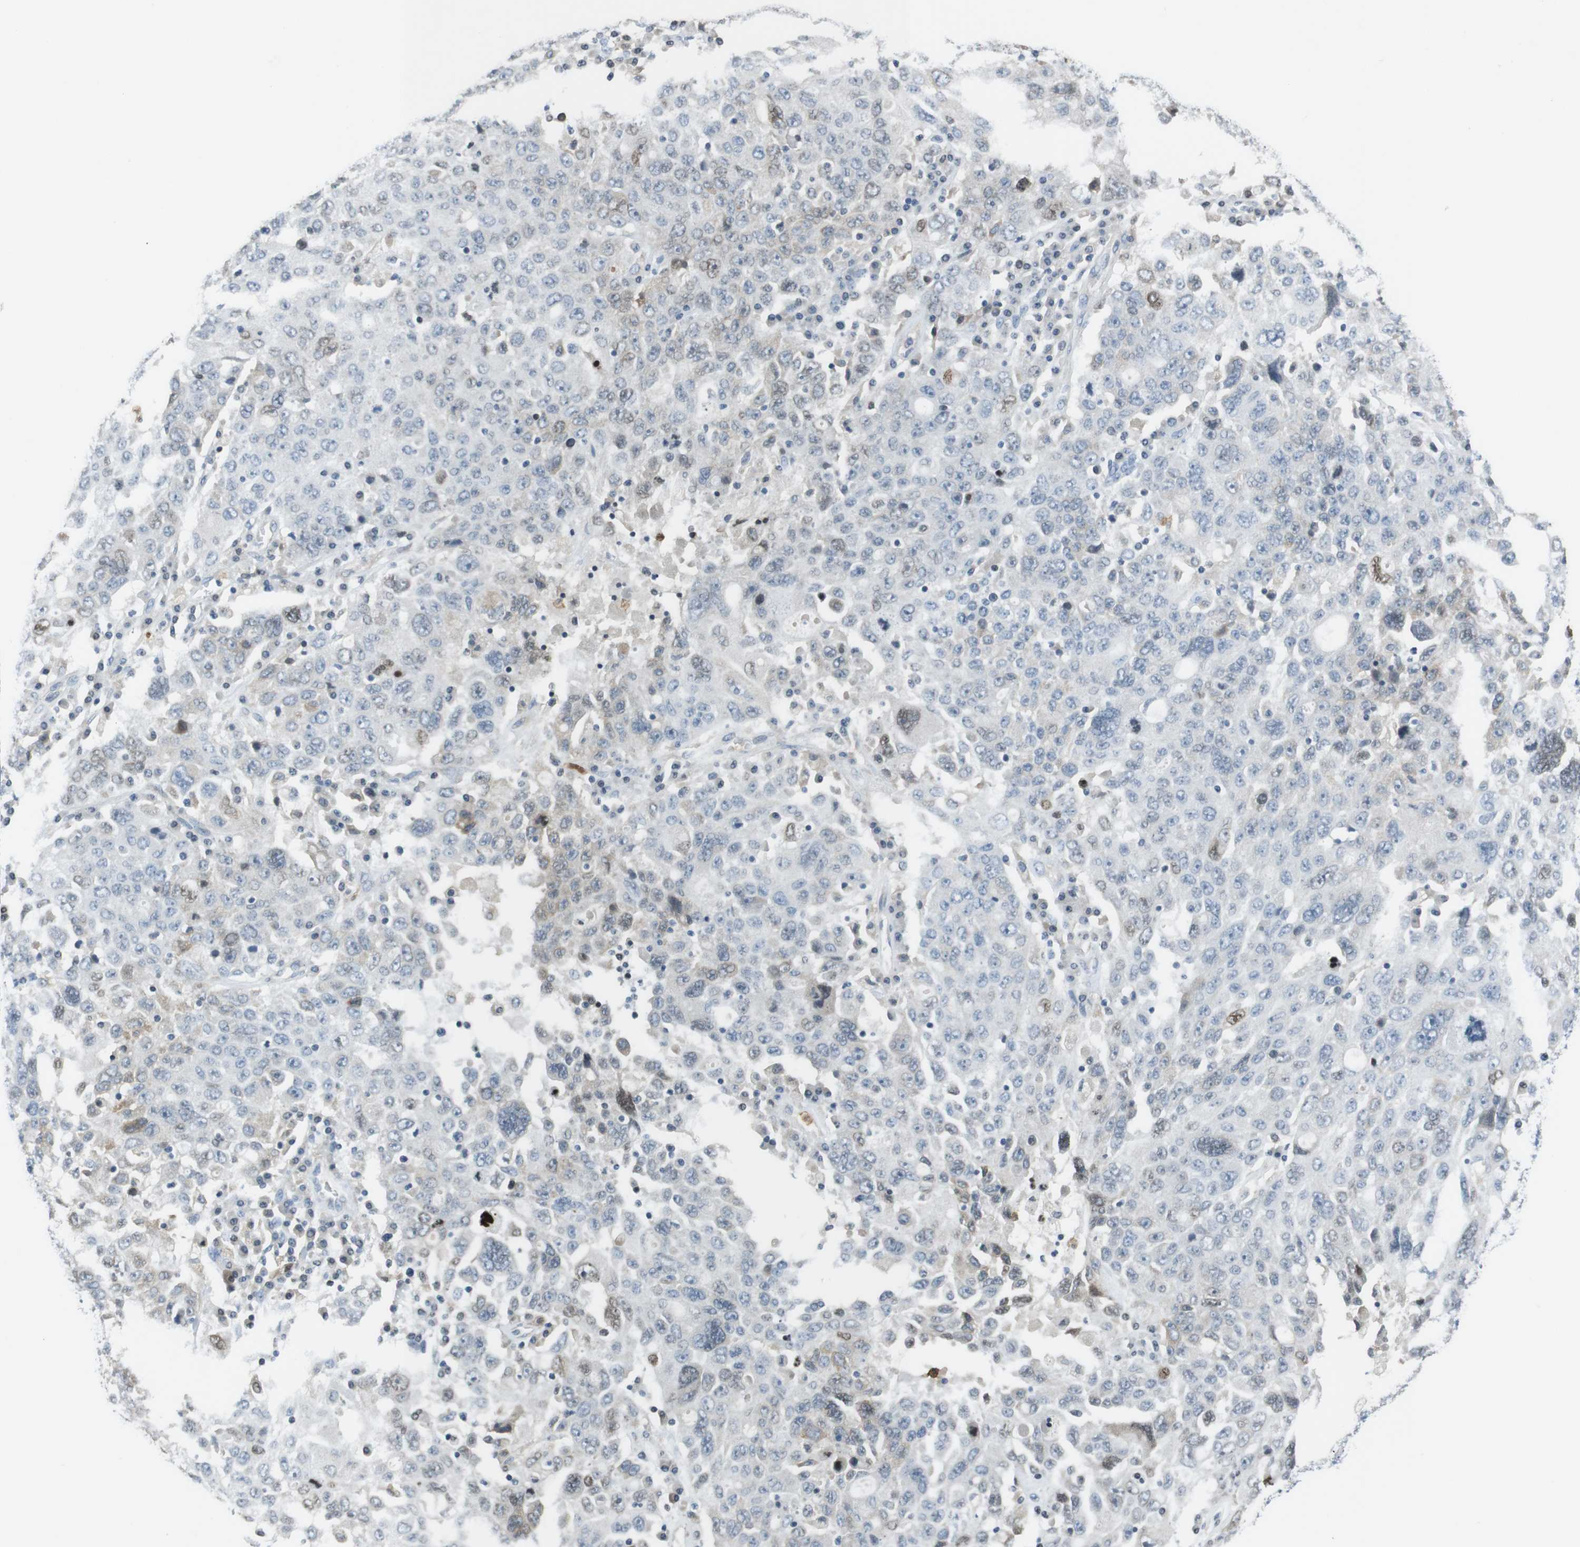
{"staining": {"intensity": "negative", "quantity": "none", "location": "none"}, "tissue": "ovarian cancer", "cell_type": "Tumor cells", "image_type": "cancer", "snomed": [{"axis": "morphology", "description": "Carcinoma, endometroid"}, {"axis": "topography", "description": "Ovary"}], "caption": "This image is of endometroid carcinoma (ovarian) stained with IHC to label a protein in brown with the nuclei are counter-stained blue. There is no positivity in tumor cells.", "gene": "PCDH10", "patient": {"sex": "female", "age": 62}}